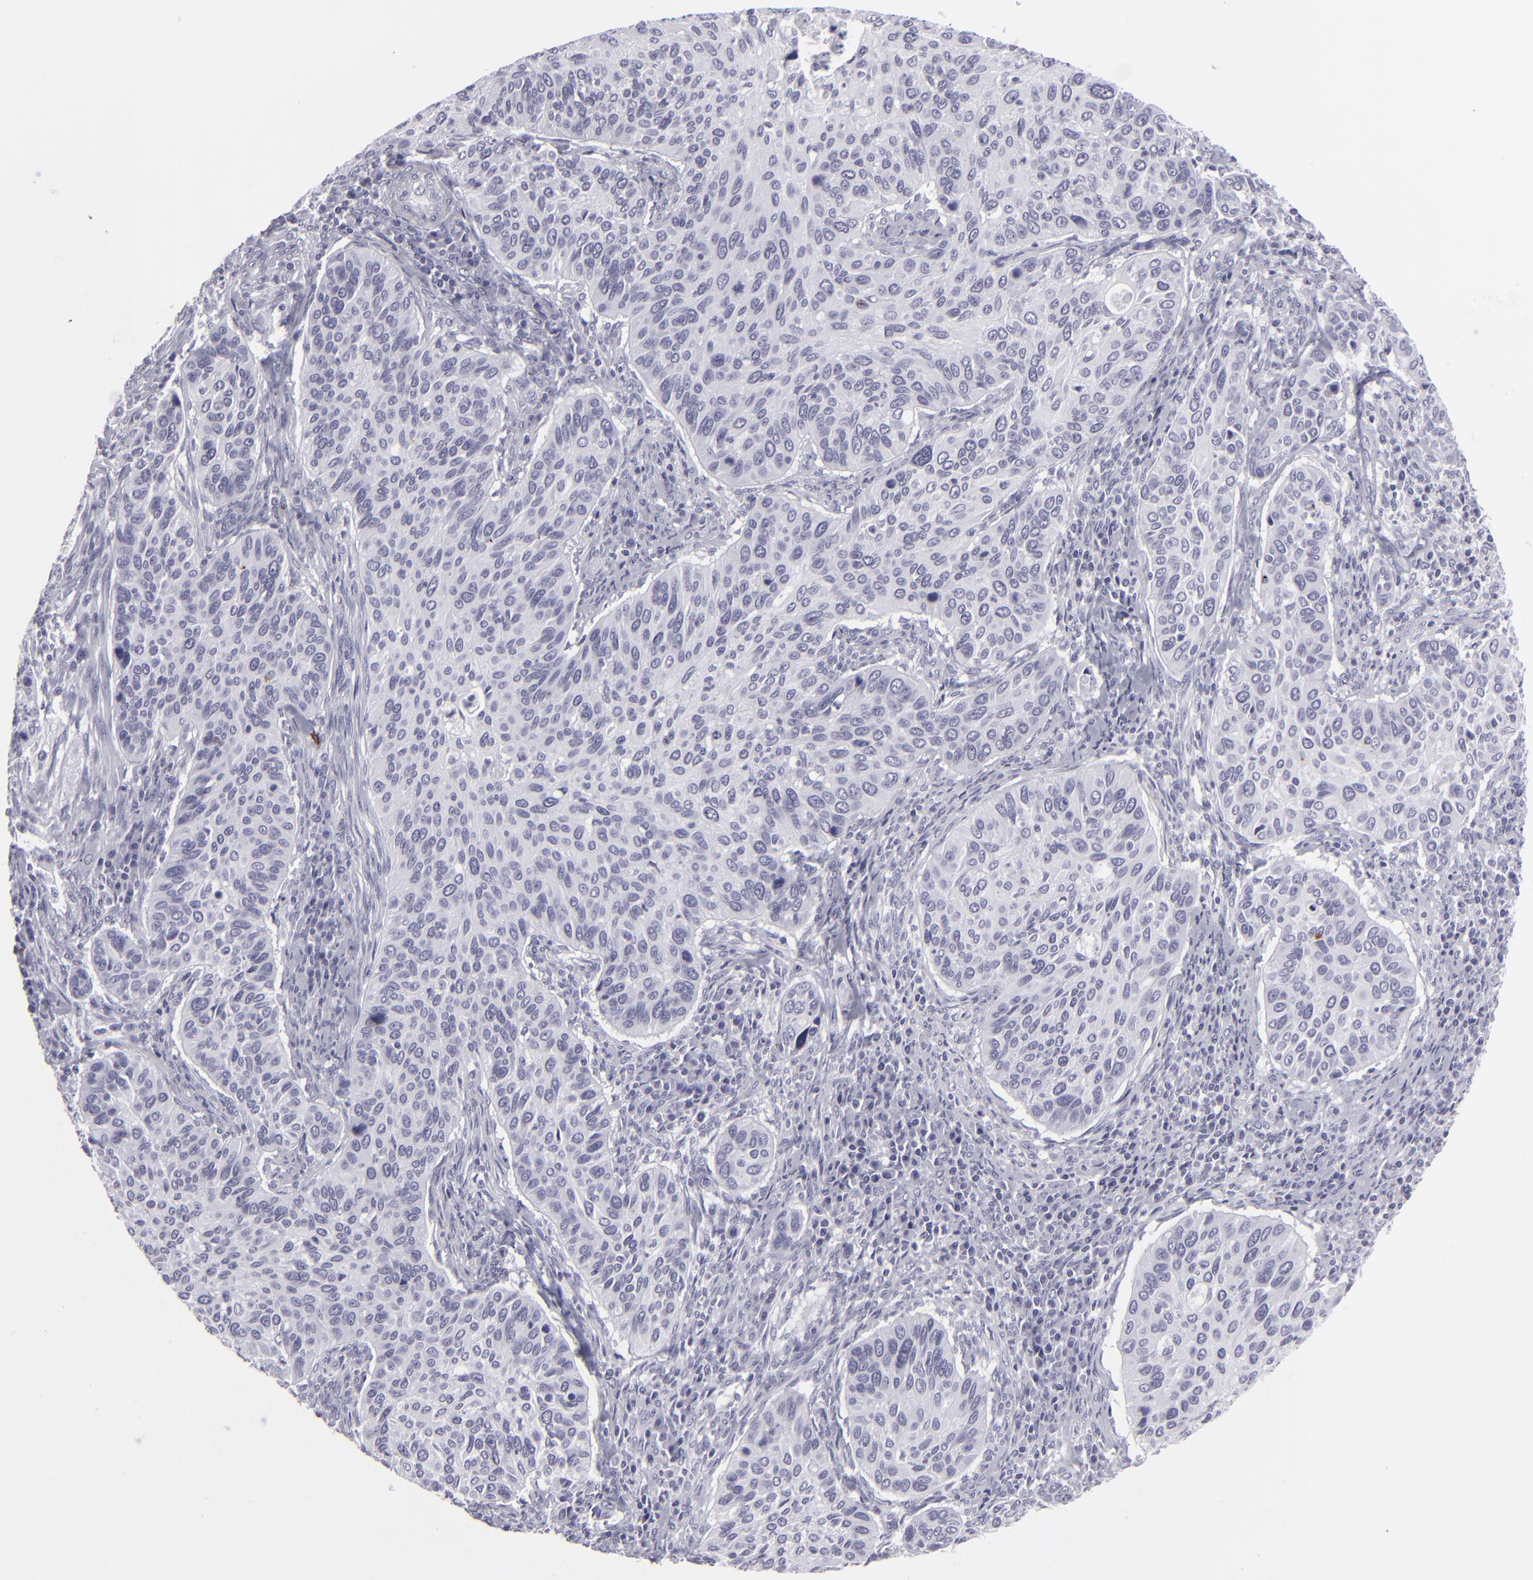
{"staining": {"intensity": "negative", "quantity": "none", "location": "none"}, "tissue": "cervical cancer", "cell_type": "Tumor cells", "image_type": "cancer", "snomed": [{"axis": "morphology", "description": "Adenocarcinoma, NOS"}, {"axis": "topography", "description": "Cervix"}], "caption": "An IHC histopathology image of cervical cancer (adenocarcinoma) is shown. There is no staining in tumor cells of cervical cancer (adenocarcinoma). (DAB (3,3'-diaminobenzidine) IHC with hematoxylin counter stain).", "gene": "KRT1", "patient": {"sex": "female", "age": 29}}